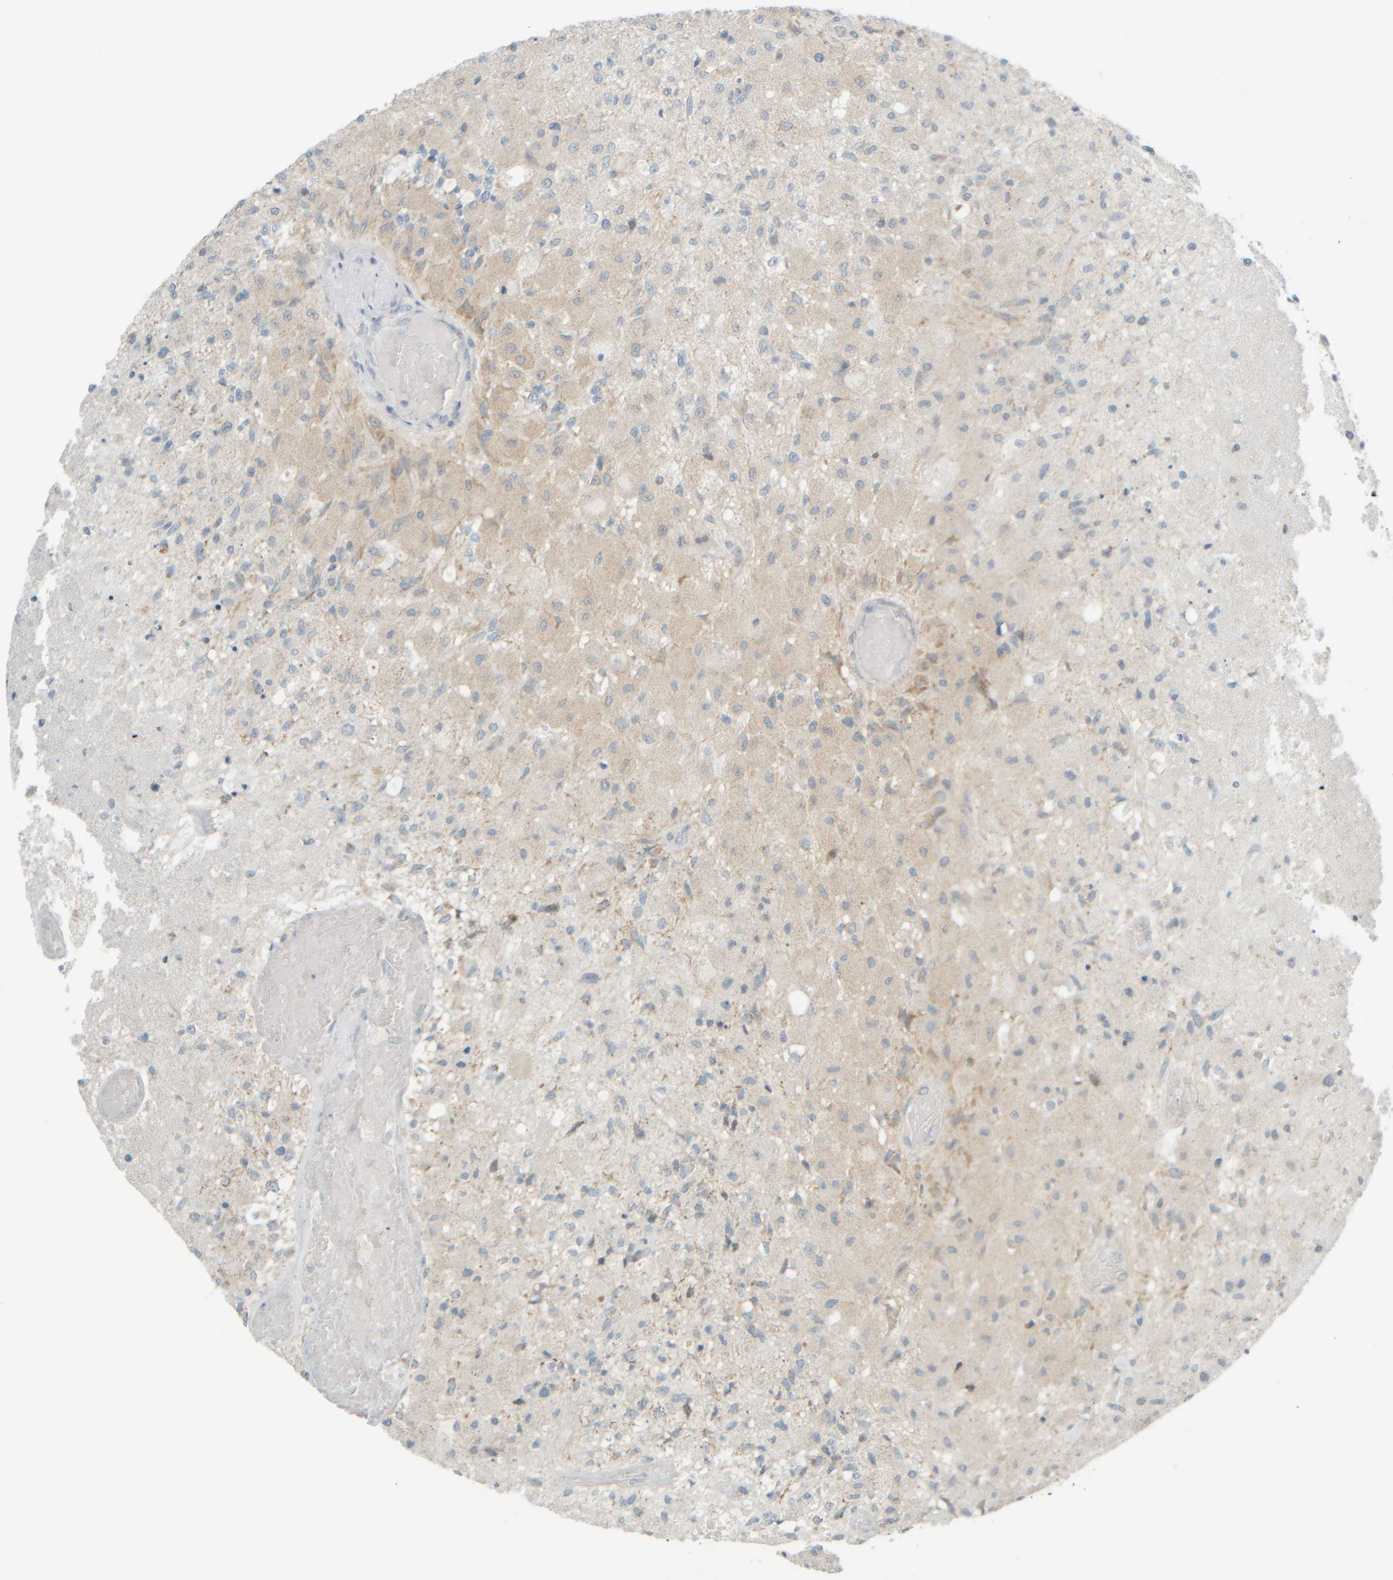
{"staining": {"intensity": "weak", "quantity": "25%-75%", "location": "cytoplasmic/membranous"}, "tissue": "glioma", "cell_type": "Tumor cells", "image_type": "cancer", "snomed": [{"axis": "morphology", "description": "Normal tissue, NOS"}, {"axis": "morphology", "description": "Glioma, malignant, High grade"}, {"axis": "topography", "description": "Cerebral cortex"}], "caption": "Protein staining of glioma tissue displays weak cytoplasmic/membranous expression in approximately 25%-75% of tumor cells.", "gene": "PTGES3L-AARSD1", "patient": {"sex": "male", "age": 77}}